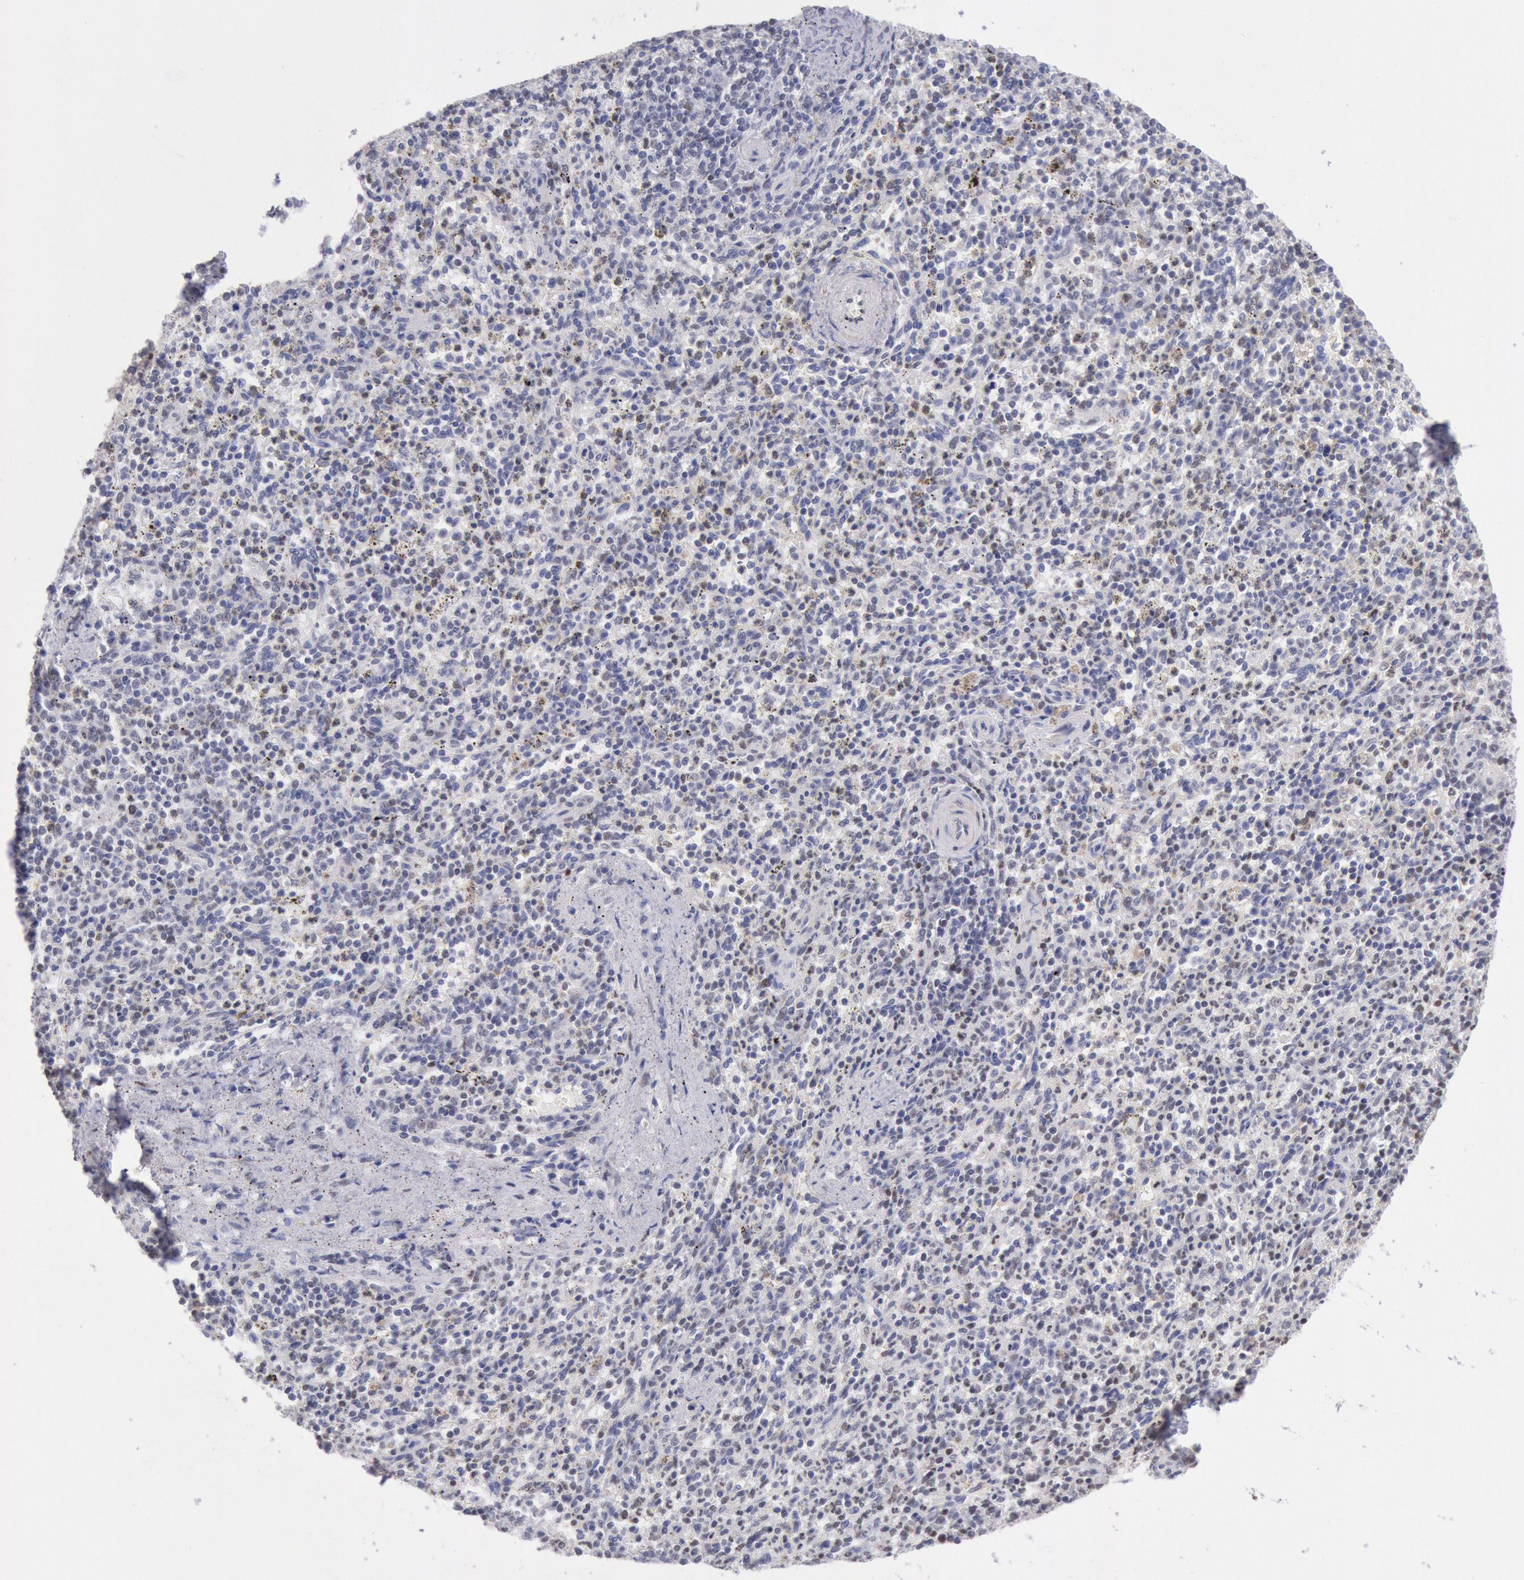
{"staining": {"intensity": "weak", "quantity": "<25%", "location": "nuclear"}, "tissue": "spleen", "cell_type": "Cells in red pulp", "image_type": "normal", "snomed": [{"axis": "morphology", "description": "Normal tissue, NOS"}, {"axis": "topography", "description": "Spleen"}], "caption": "A micrograph of human spleen is negative for staining in cells in red pulp. (DAB immunohistochemistry with hematoxylin counter stain).", "gene": "RPS6KA5", "patient": {"sex": "male", "age": 72}}